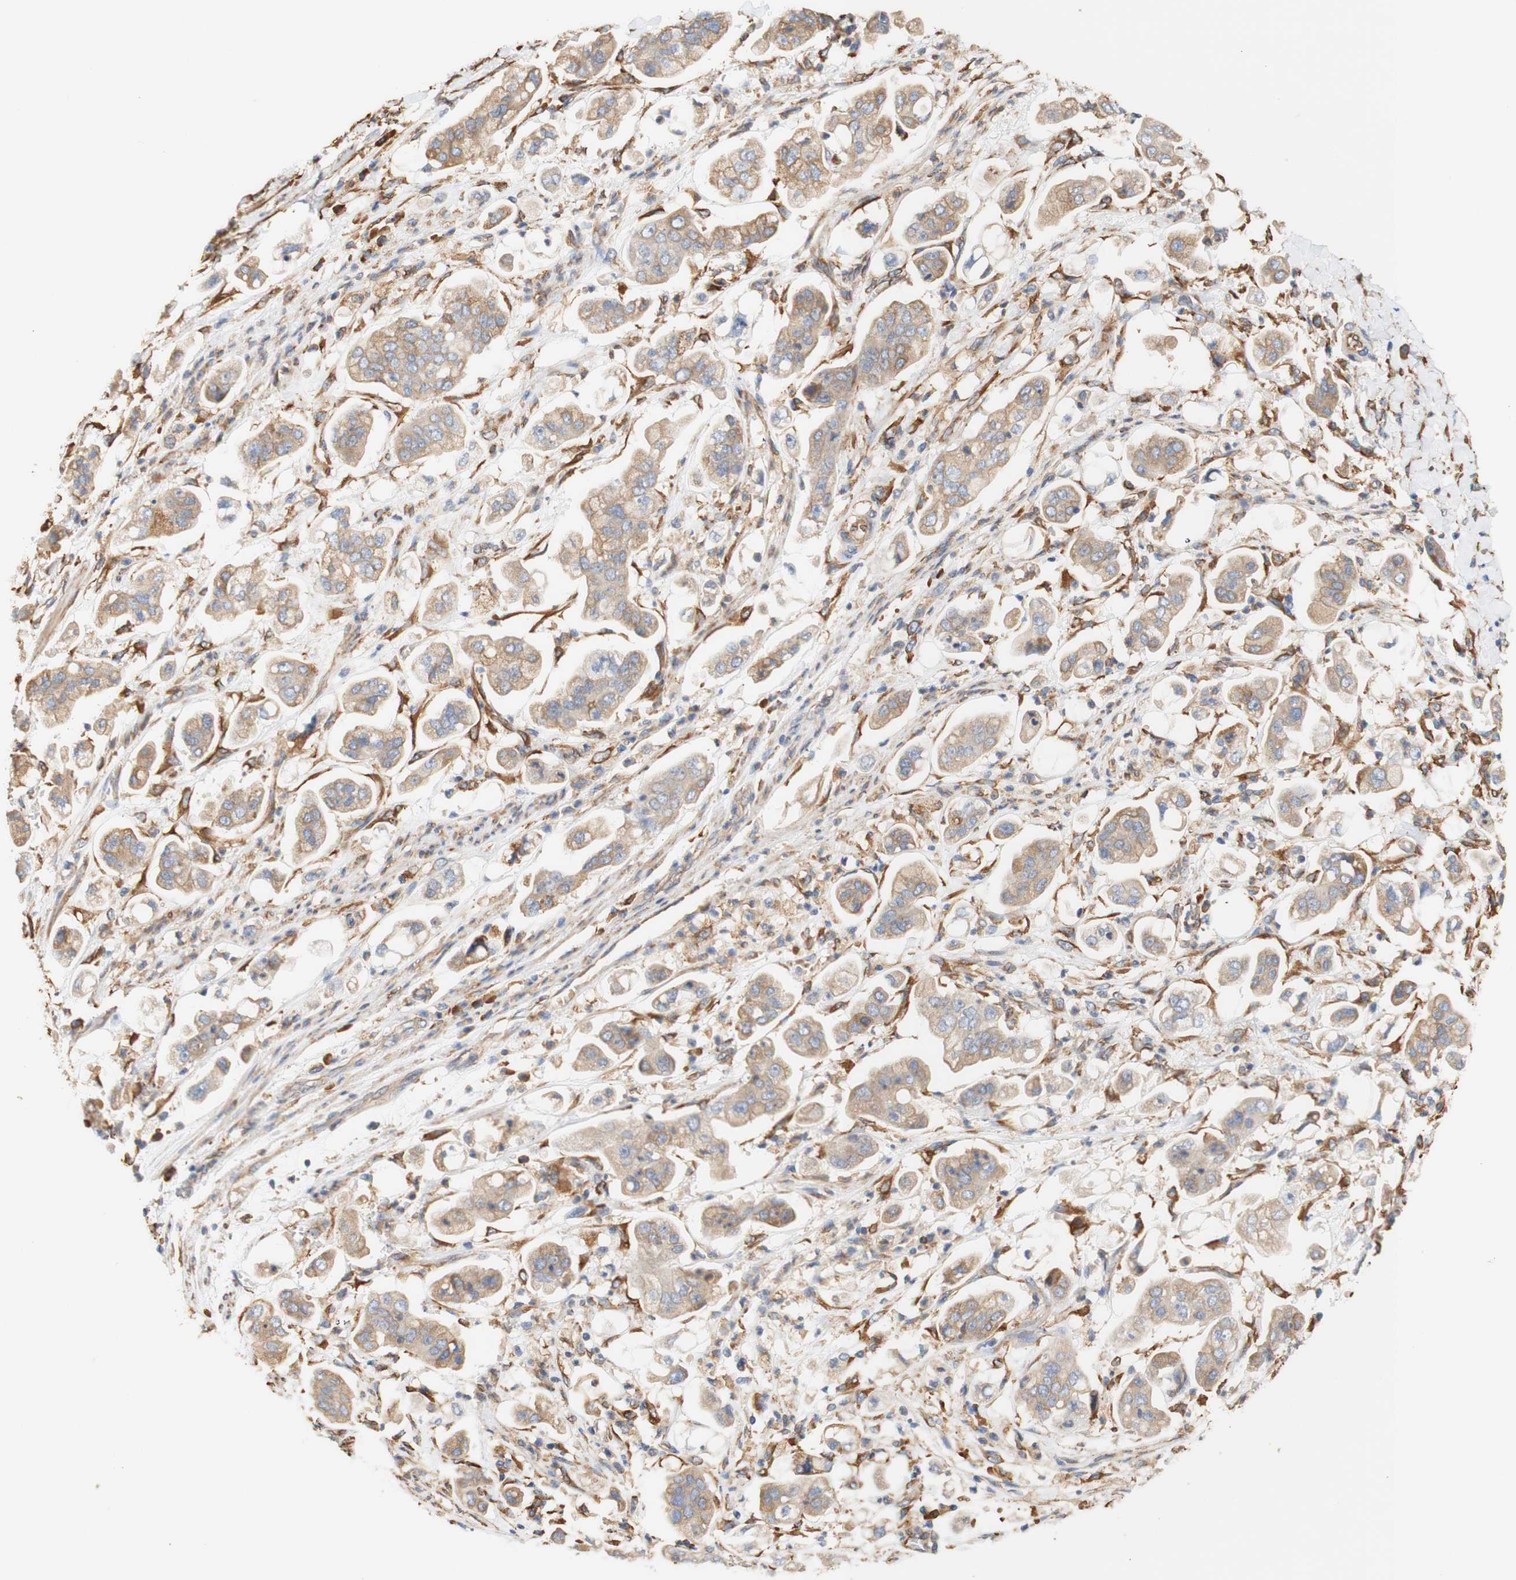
{"staining": {"intensity": "moderate", "quantity": ">75%", "location": "cytoplasmic/membranous"}, "tissue": "stomach cancer", "cell_type": "Tumor cells", "image_type": "cancer", "snomed": [{"axis": "morphology", "description": "Adenocarcinoma, NOS"}, {"axis": "topography", "description": "Stomach"}], "caption": "Immunohistochemical staining of stomach cancer demonstrates medium levels of moderate cytoplasmic/membranous staining in approximately >75% of tumor cells.", "gene": "EIF2AK4", "patient": {"sex": "male", "age": 62}}